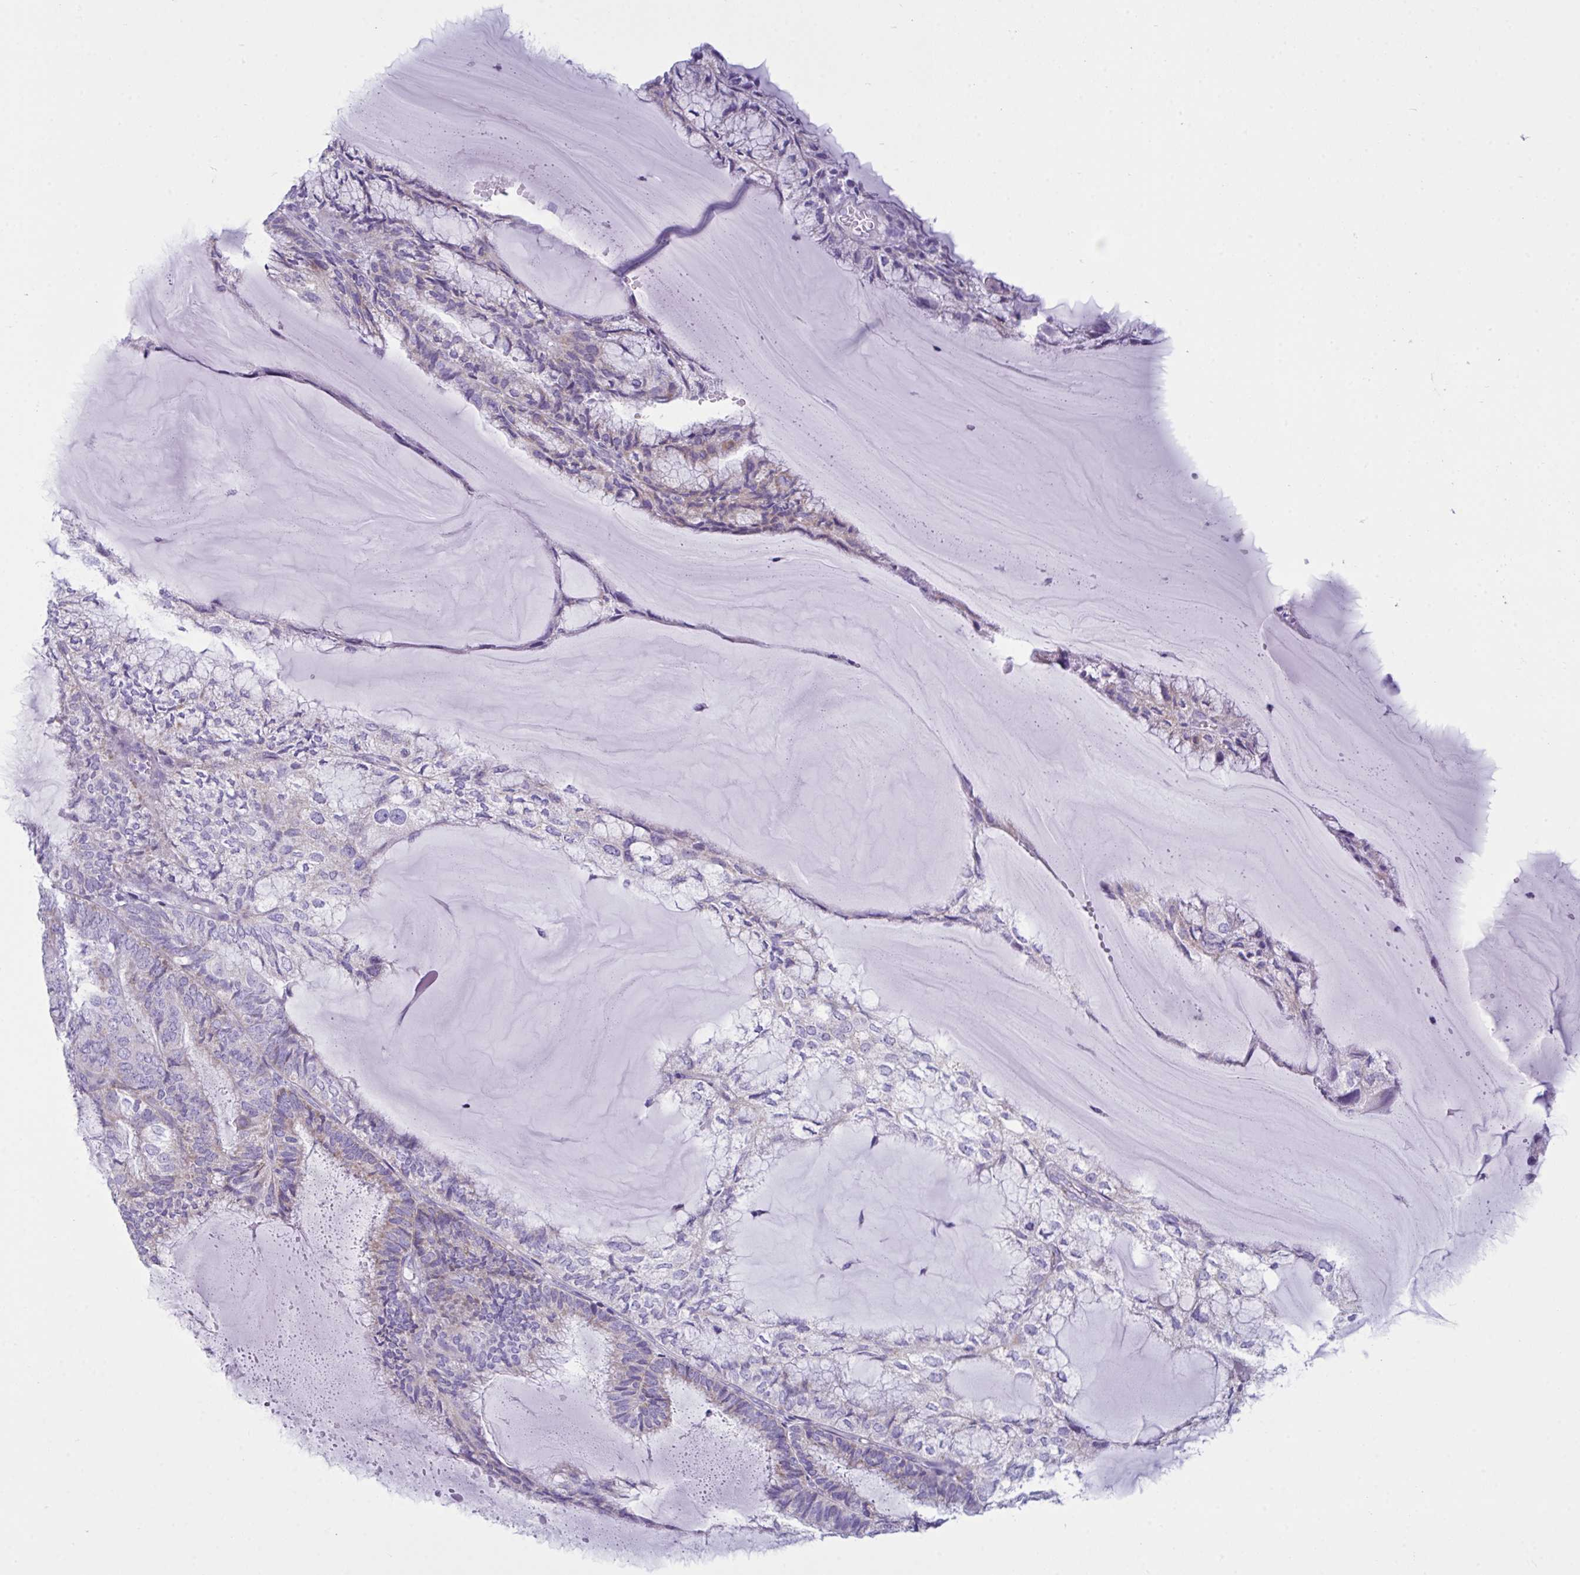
{"staining": {"intensity": "weak", "quantity": "25%-75%", "location": "cytoplasmic/membranous"}, "tissue": "endometrial cancer", "cell_type": "Tumor cells", "image_type": "cancer", "snomed": [{"axis": "morphology", "description": "Adenocarcinoma, NOS"}, {"axis": "topography", "description": "Endometrium"}], "caption": "A histopathology image showing weak cytoplasmic/membranous positivity in approximately 25%-75% of tumor cells in endometrial cancer (adenocarcinoma), as visualized by brown immunohistochemical staining.", "gene": "BBS1", "patient": {"sex": "female", "age": 81}}